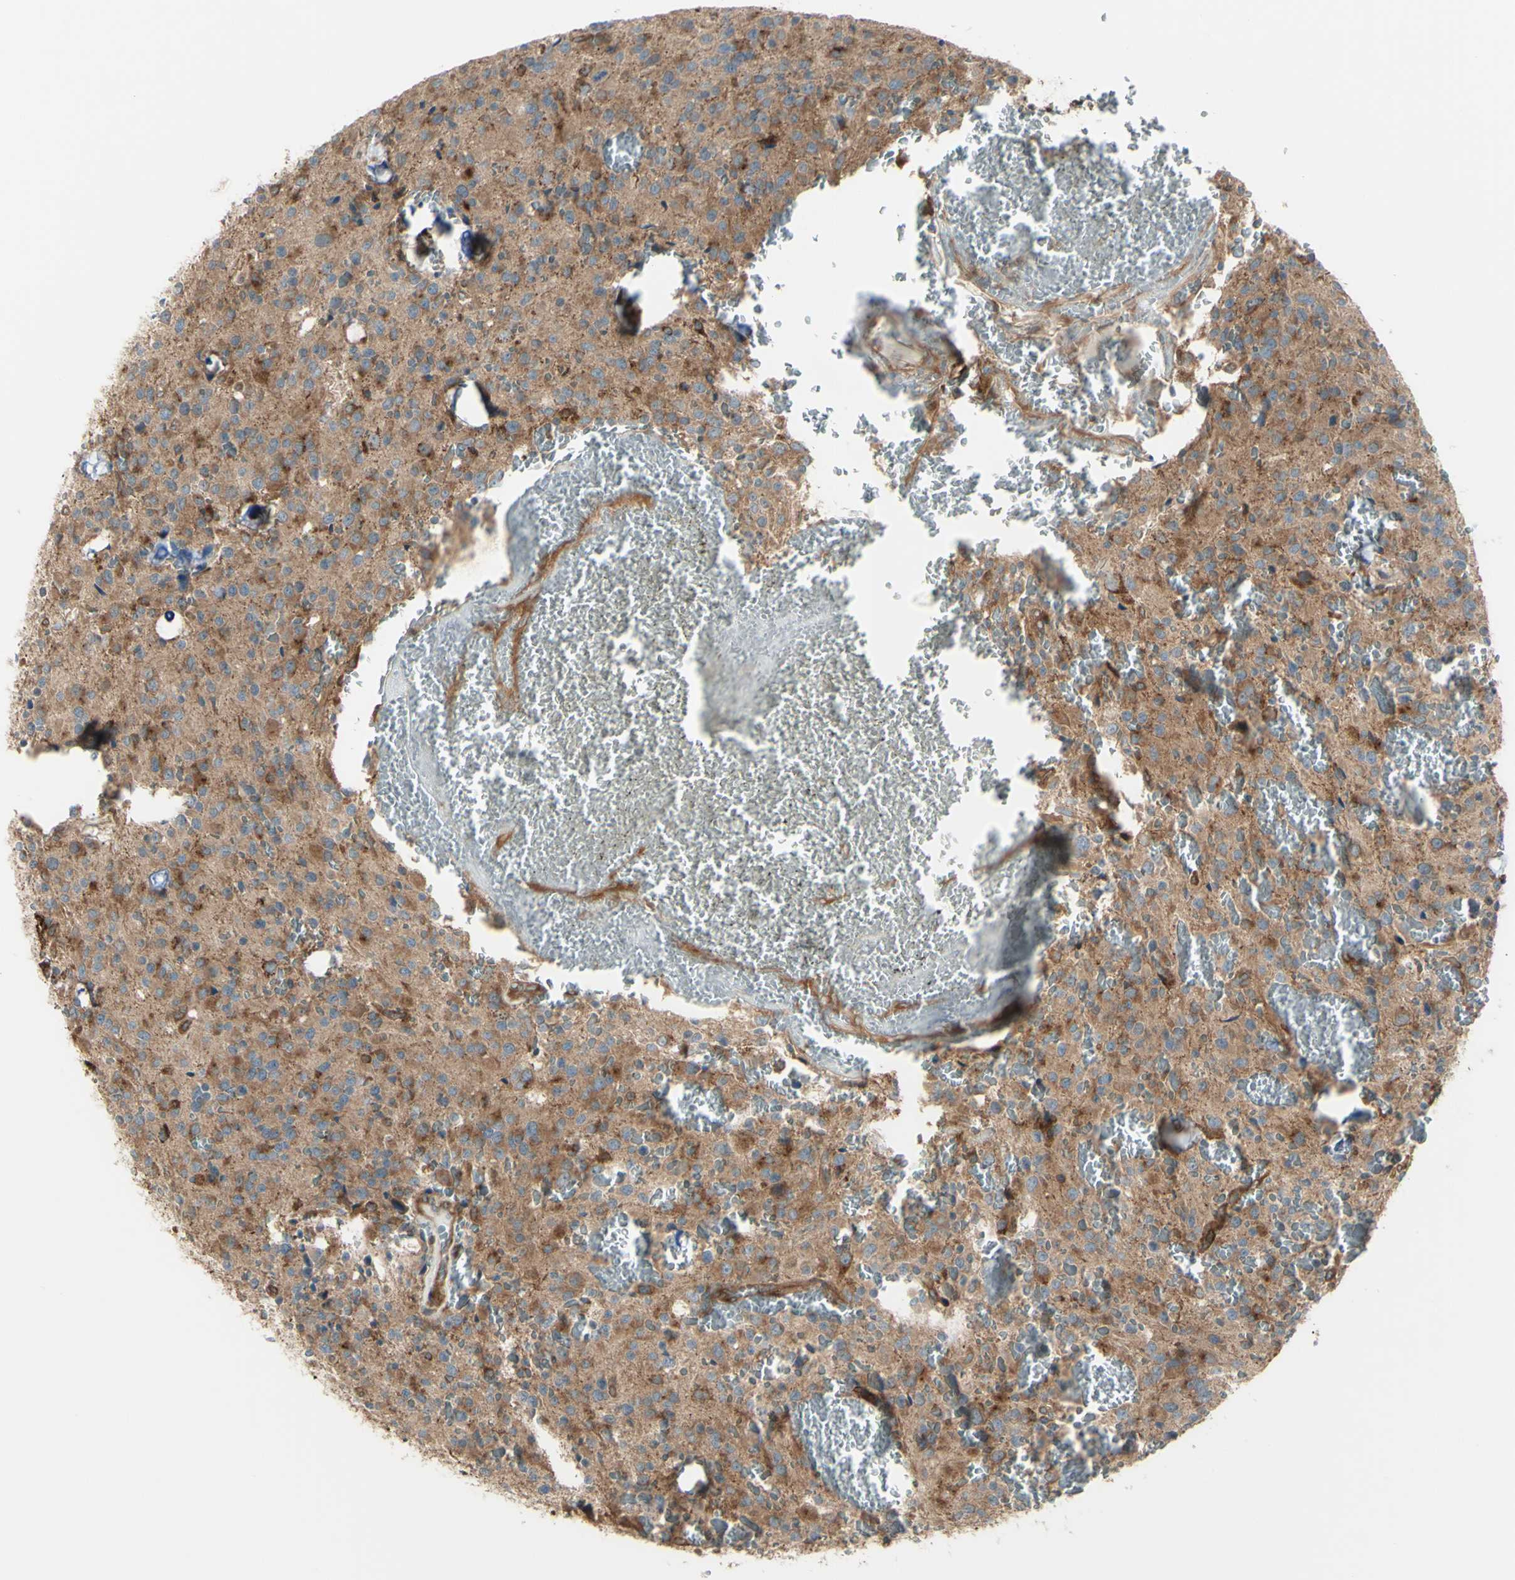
{"staining": {"intensity": "moderate", "quantity": "25%-75%", "location": "cytoplasmic/membranous"}, "tissue": "glioma", "cell_type": "Tumor cells", "image_type": "cancer", "snomed": [{"axis": "morphology", "description": "Glioma, malignant, Low grade"}, {"axis": "topography", "description": "Brain"}], "caption": "Immunohistochemistry of human malignant low-grade glioma displays medium levels of moderate cytoplasmic/membranous expression in approximately 25%-75% of tumor cells.", "gene": "IGSF9B", "patient": {"sex": "male", "age": 58}}